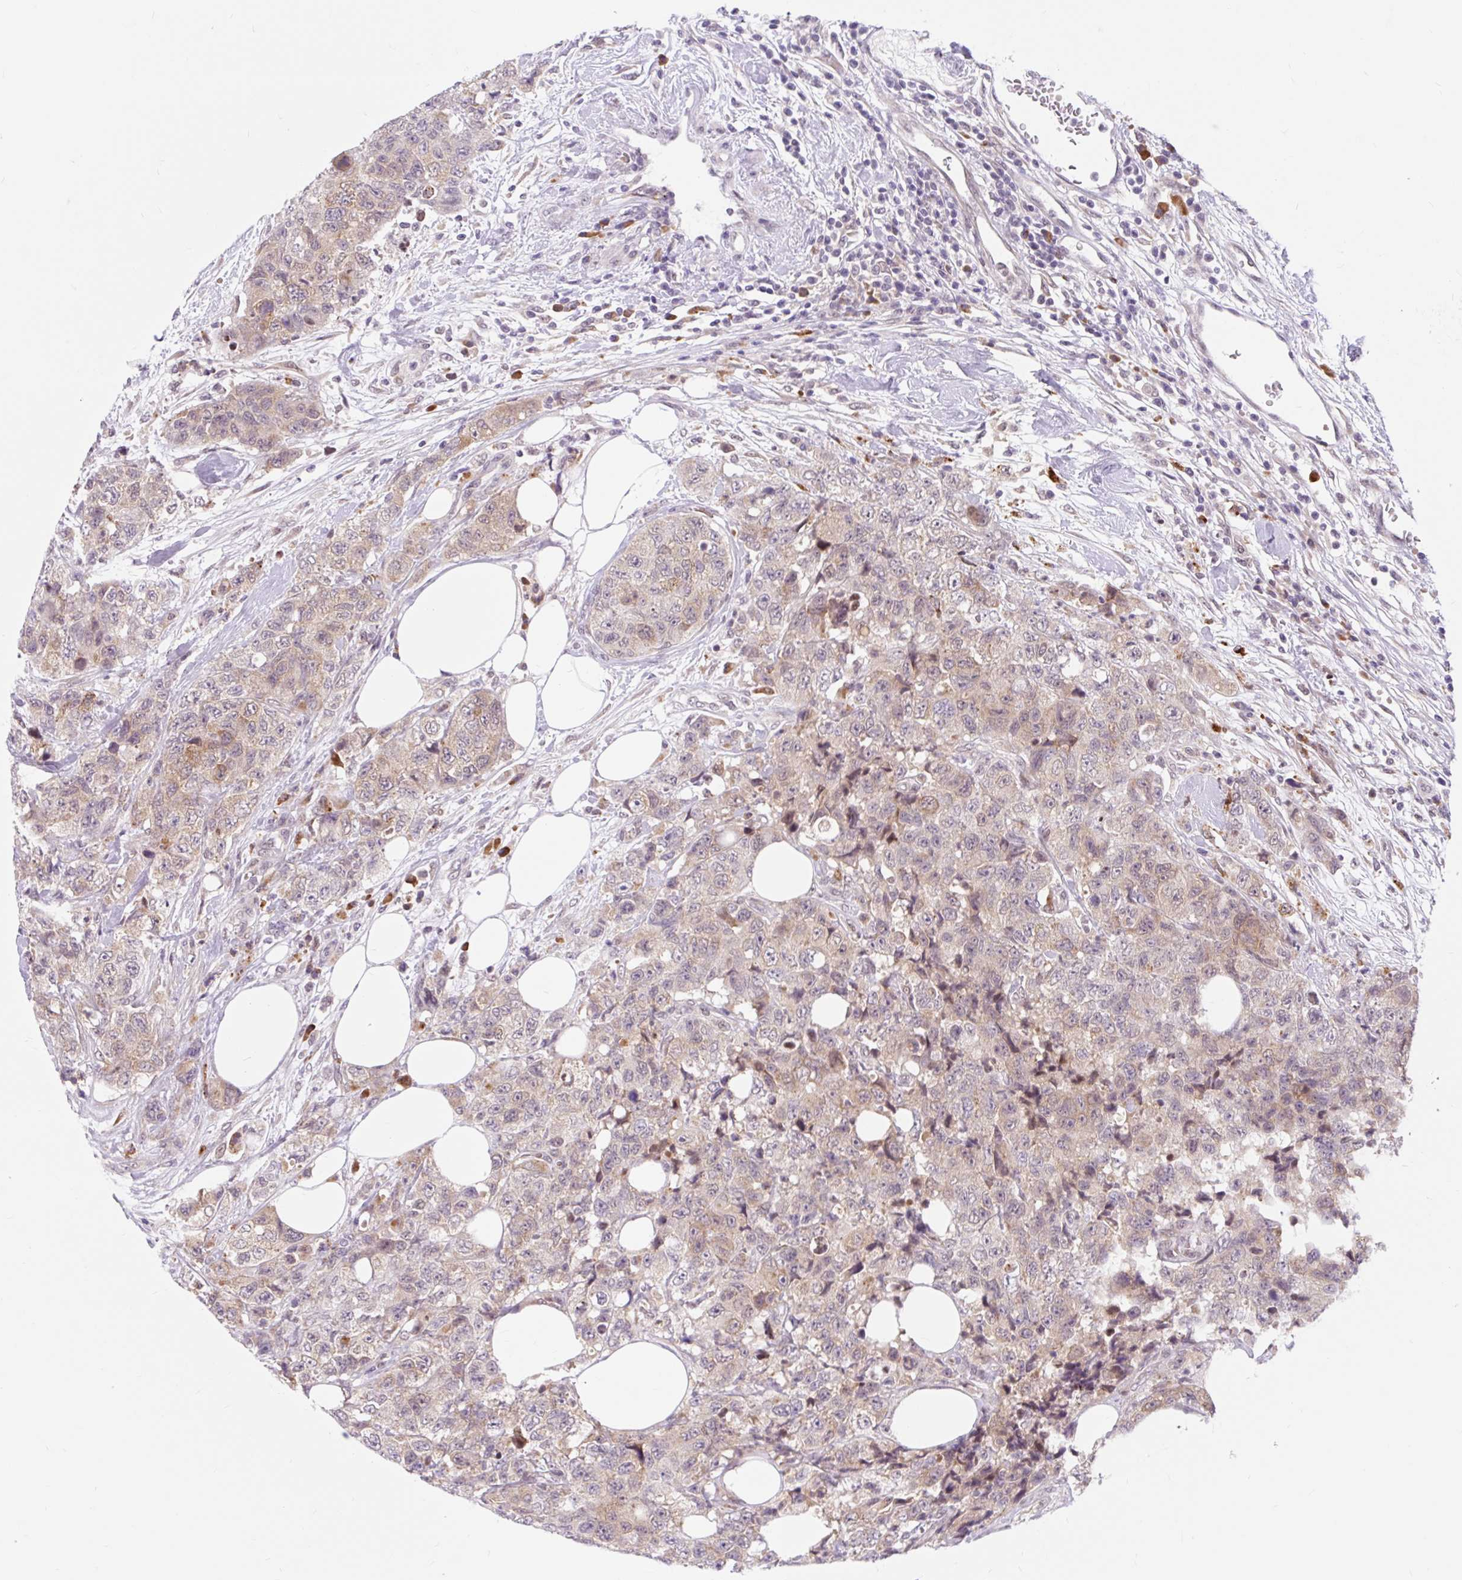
{"staining": {"intensity": "moderate", "quantity": ">75%", "location": "cytoplasmic/membranous"}, "tissue": "urothelial cancer", "cell_type": "Tumor cells", "image_type": "cancer", "snomed": [{"axis": "morphology", "description": "Urothelial carcinoma, High grade"}, {"axis": "topography", "description": "Urinary bladder"}], "caption": "Protein expression by immunohistochemistry (IHC) demonstrates moderate cytoplasmic/membranous staining in approximately >75% of tumor cells in urothelial cancer. Nuclei are stained in blue.", "gene": "SRSF10", "patient": {"sex": "female", "age": 78}}